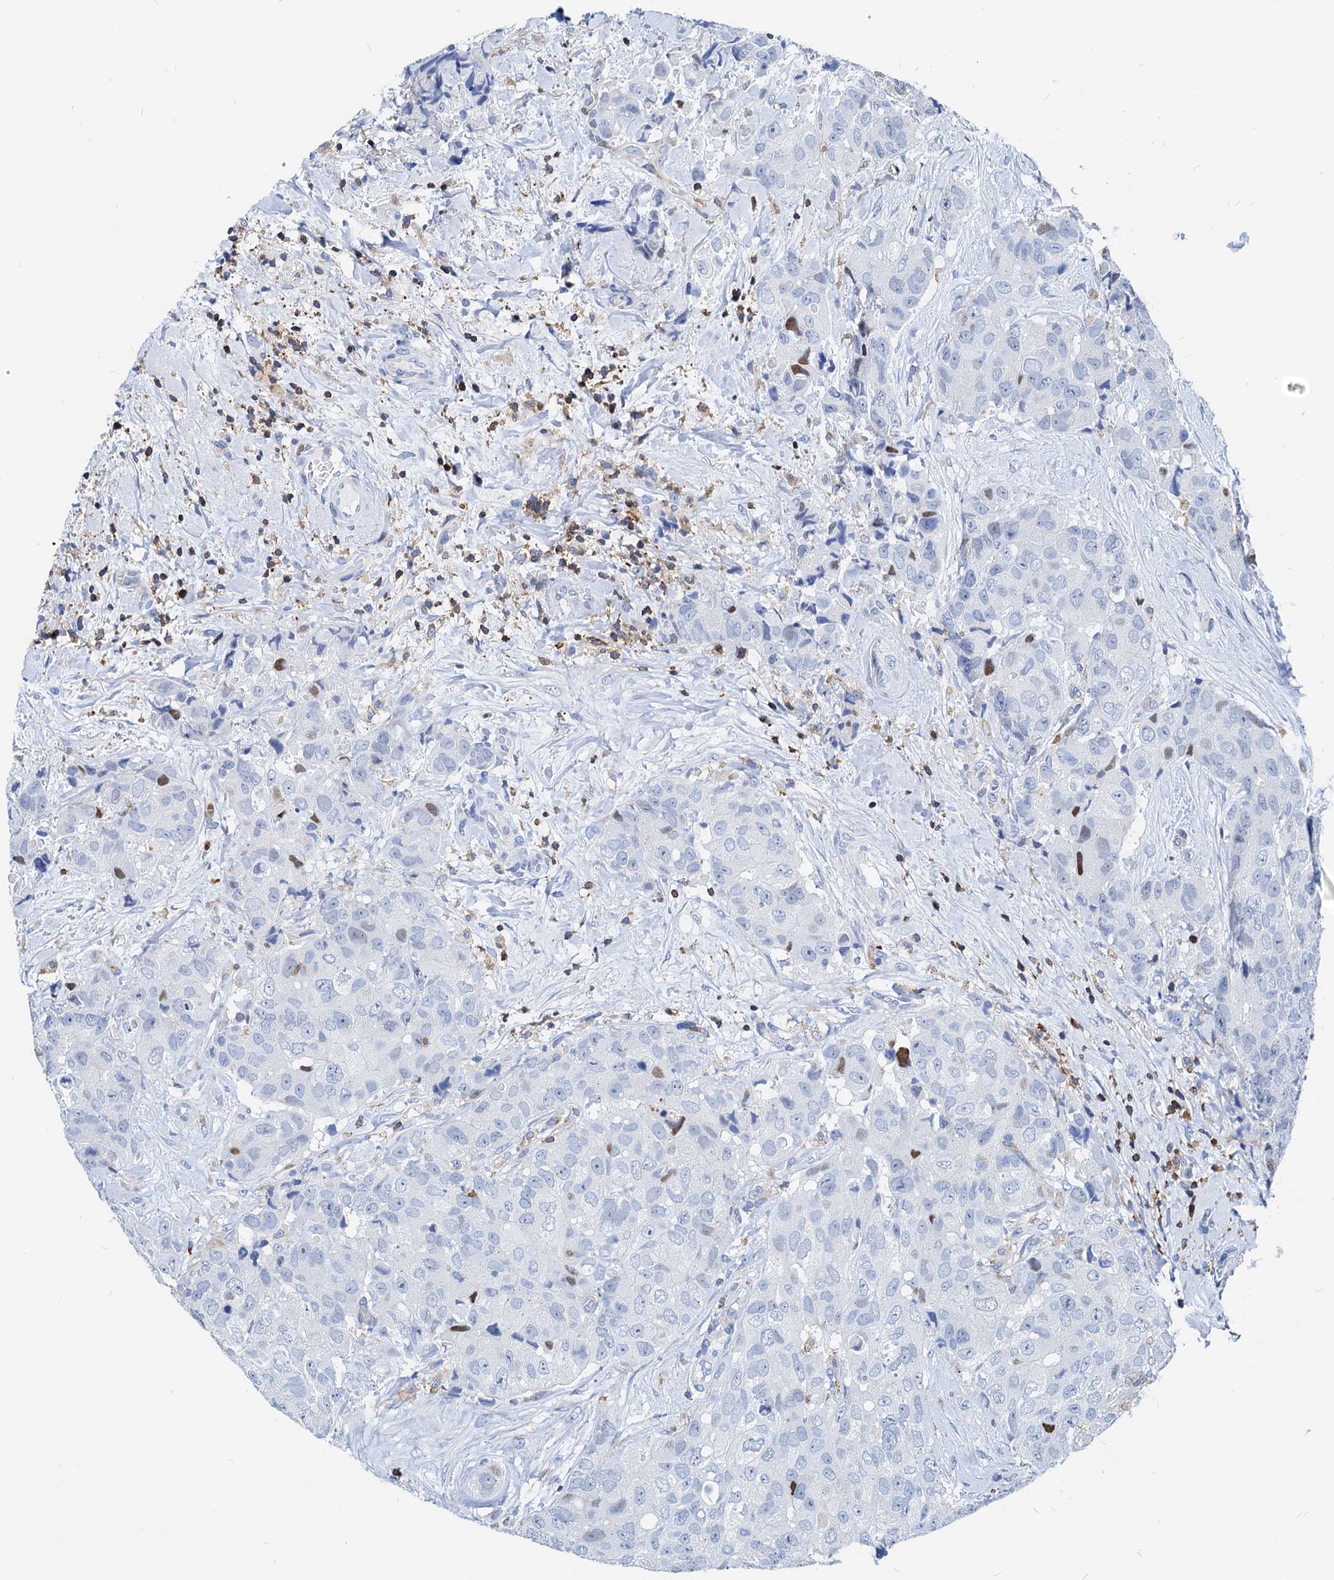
{"staining": {"intensity": "negative", "quantity": "none", "location": "none"}, "tissue": "breast cancer", "cell_type": "Tumor cells", "image_type": "cancer", "snomed": [{"axis": "morphology", "description": "Duct carcinoma"}, {"axis": "topography", "description": "Breast"}], "caption": "There is no significant staining in tumor cells of breast cancer (intraductal carcinoma).", "gene": "LCP2", "patient": {"sex": "female", "age": 62}}